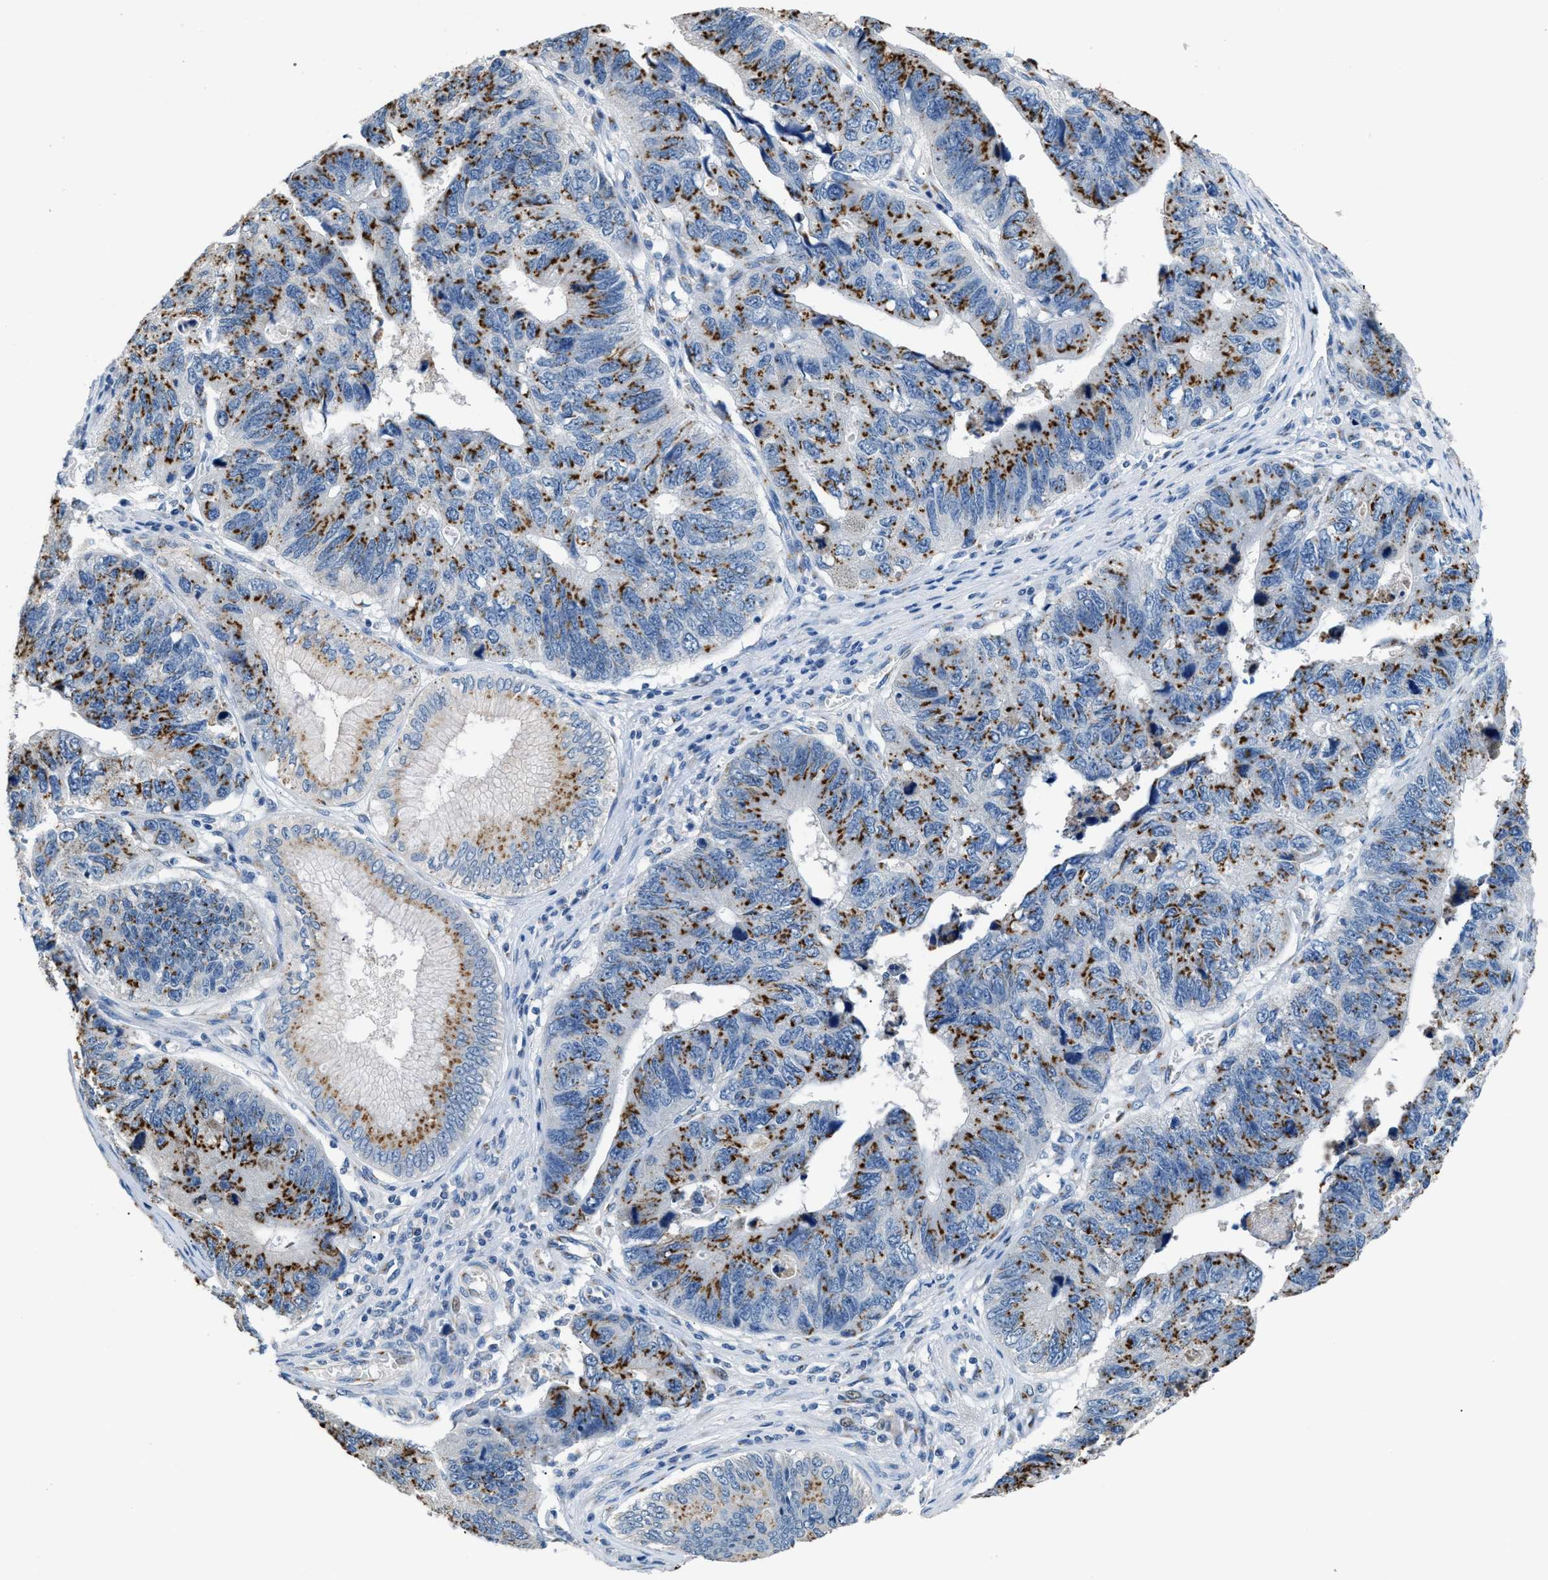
{"staining": {"intensity": "strong", "quantity": ">75%", "location": "cytoplasmic/membranous"}, "tissue": "stomach cancer", "cell_type": "Tumor cells", "image_type": "cancer", "snomed": [{"axis": "morphology", "description": "Adenocarcinoma, NOS"}, {"axis": "topography", "description": "Stomach"}], "caption": "Brown immunohistochemical staining in human stomach cancer shows strong cytoplasmic/membranous positivity in about >75% of tumor cells. The protein of interest is stained brown, and the nuclei are stained in blue (DAB (3,3'-diaminobenzidine) IHC with brightfield microscopy, high magnification).", "gene": "GOLM1", "patient": {"sex": "male", "age": 59}}